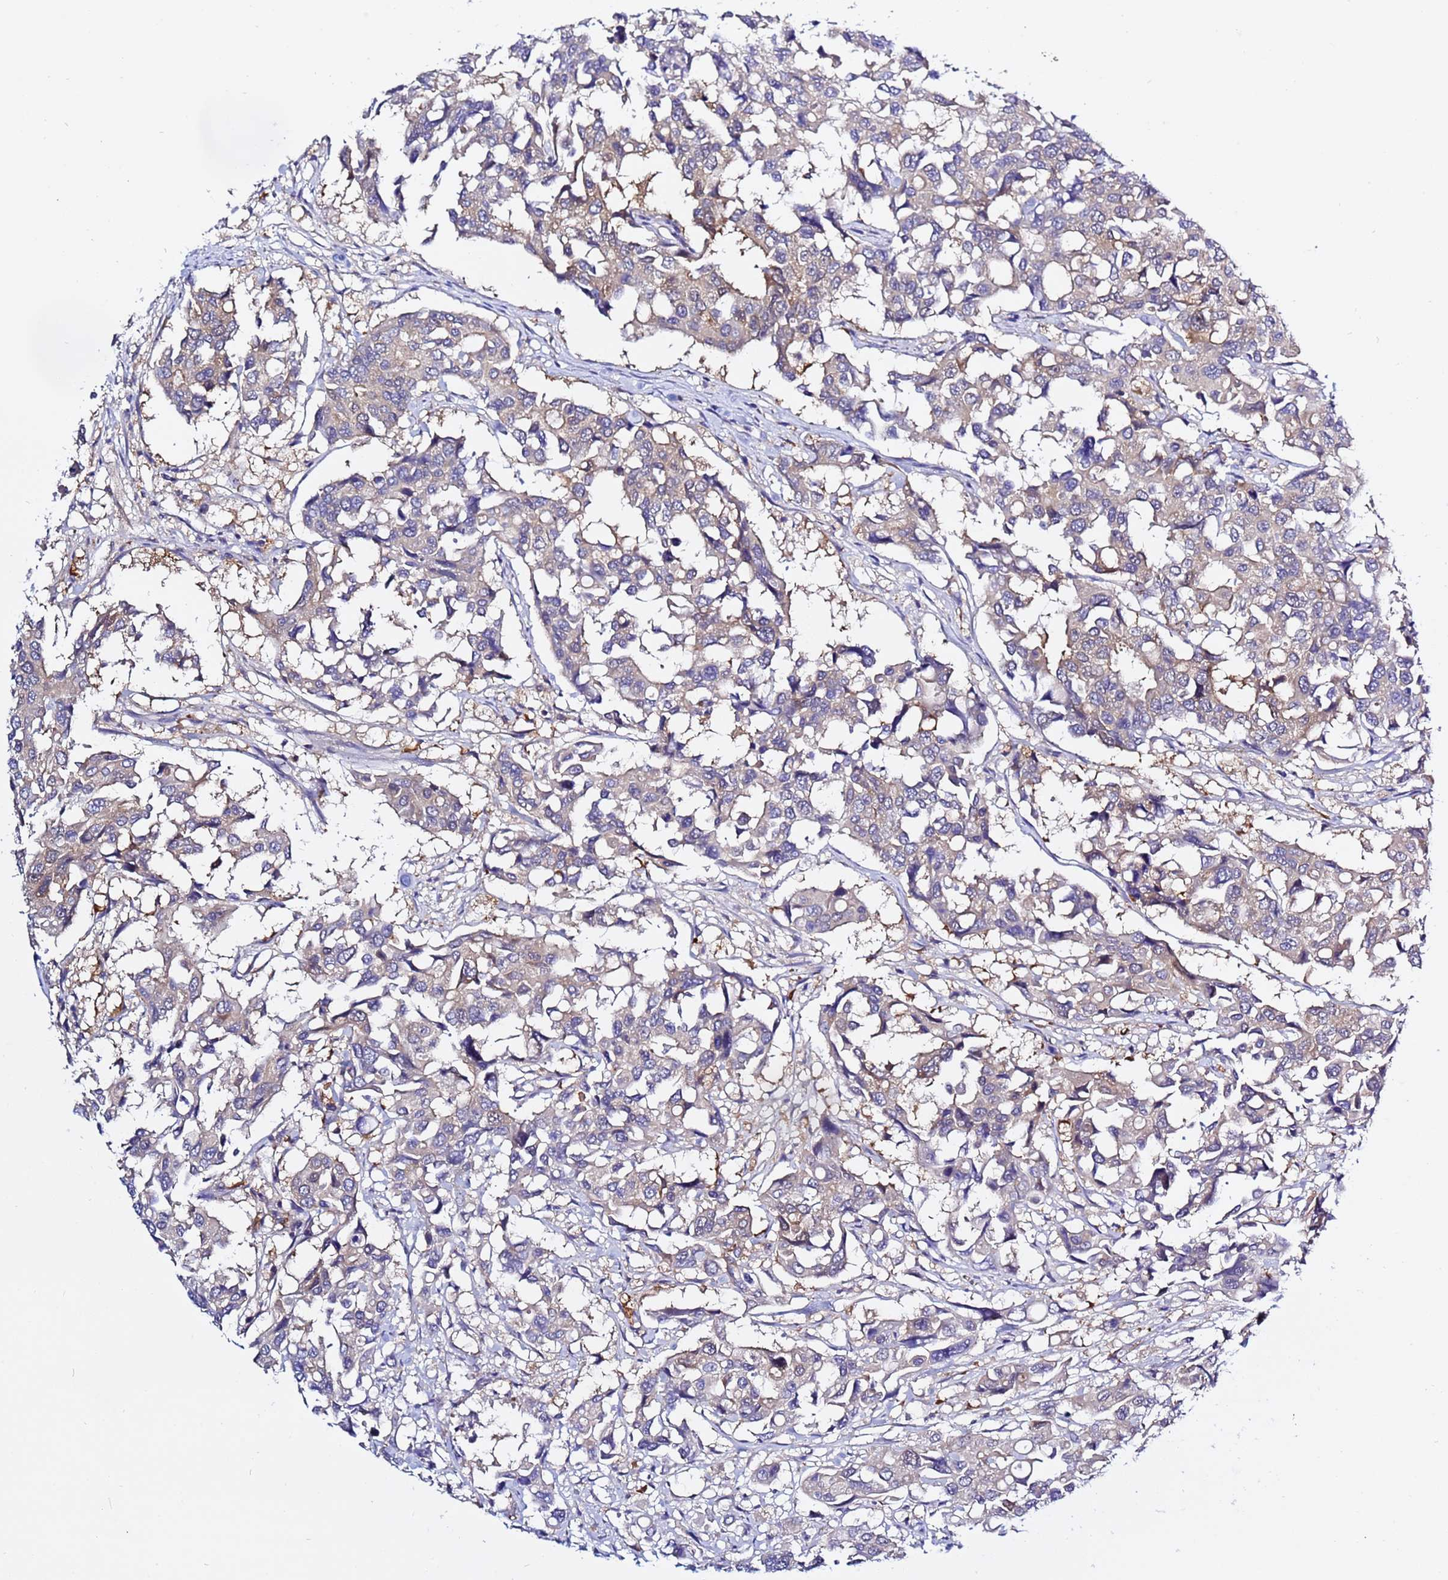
{"staining": {"intensity": "weak", "quantity": "25%-75%", "location": "cytoplasmic/membranous"}, "tissue": "colorectal cancer", "cell_type": "Tumor cells", "image_type": "cancer", "snomed": [{"axis": "morphology", "description": "Adenocarcinoma, NOS"}, {"axis": "topography", "description": "Colon"}], "caption": "Protein expression analysis of adenocarcinoma (colorectal) demonstrates weak cytoplasmic/membranous positivity in approximately 25%-75% of tumor cells. (Brightfield microscopy of DAB IHC at high magnification).", "gene": "LENG1", "patient": {"sex": "male", "age": 77}}